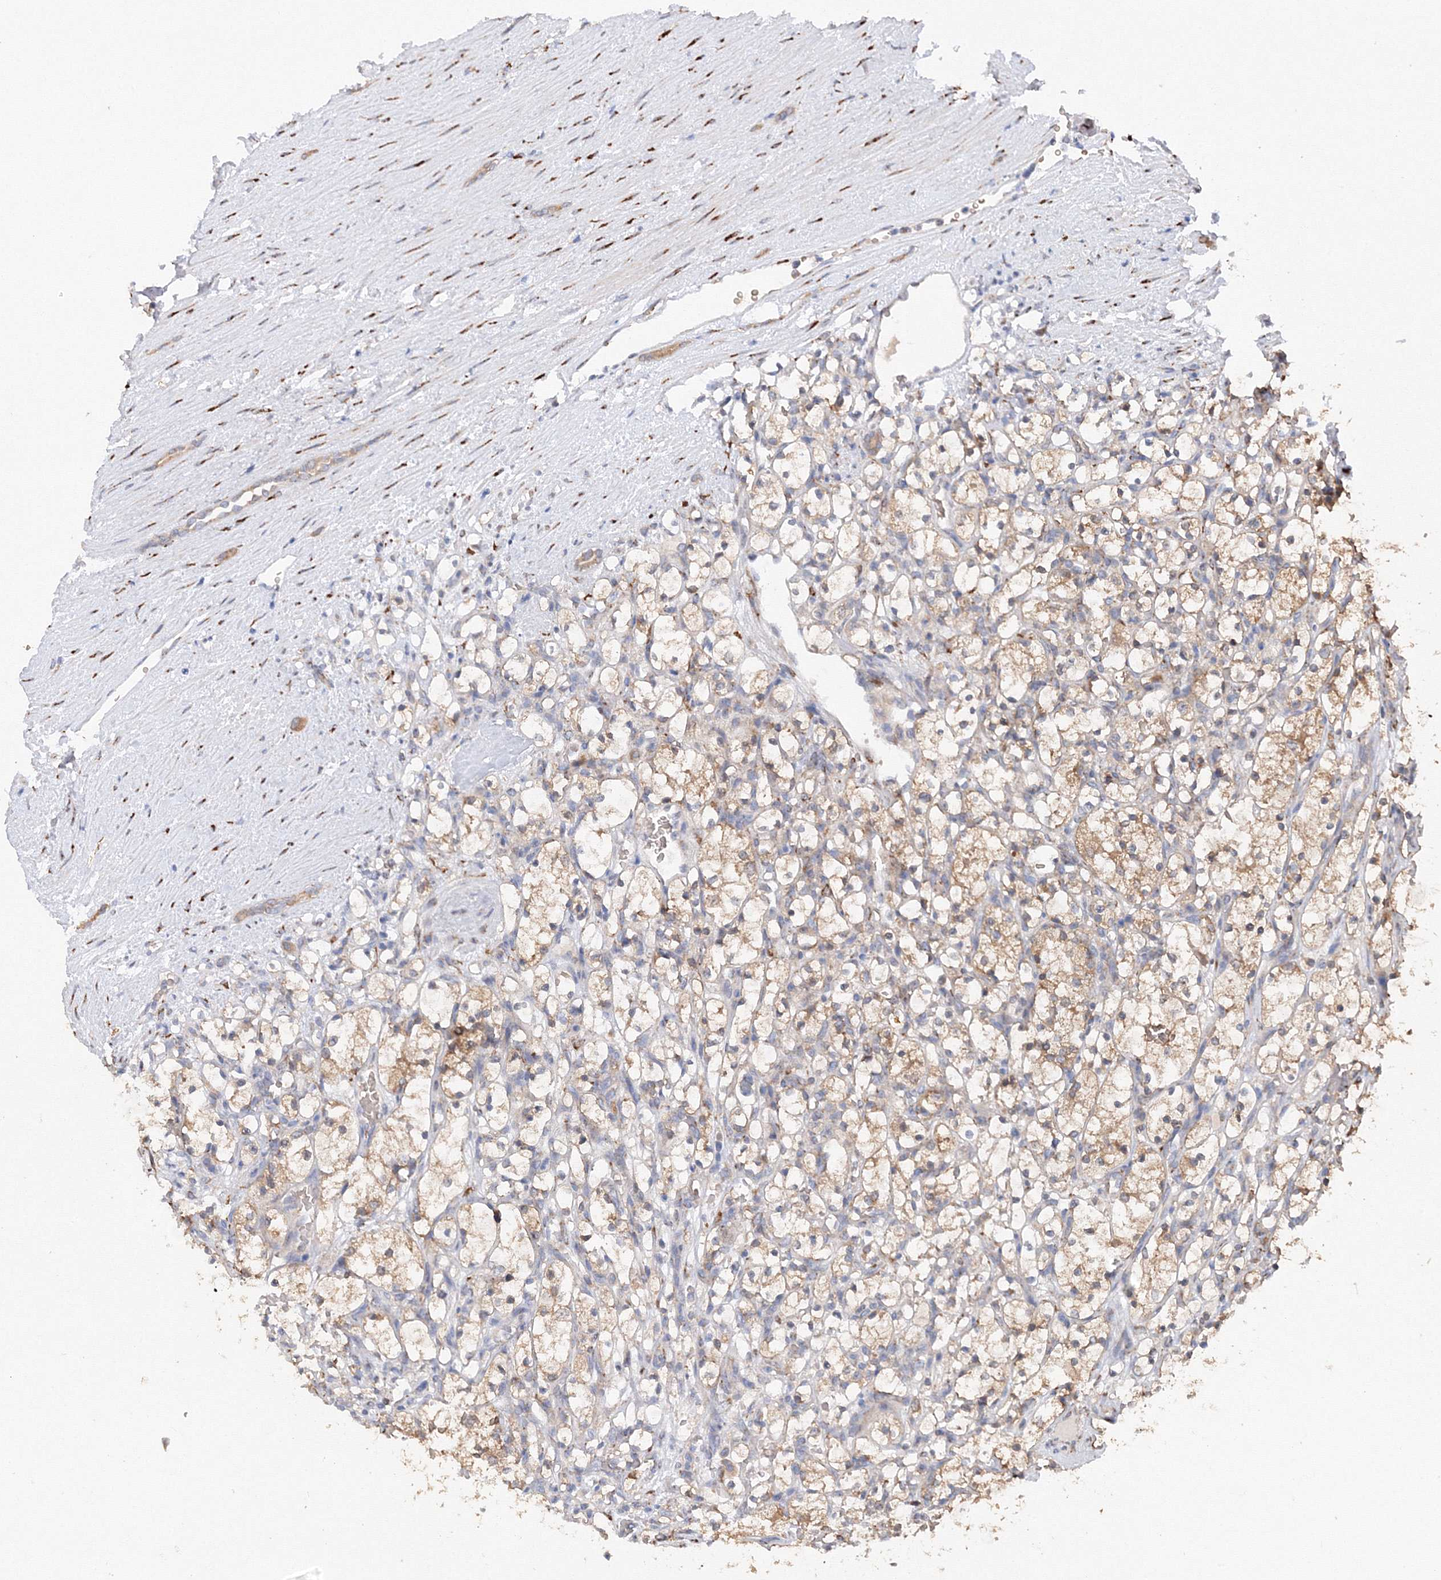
{"staining": {"intensity": "moderate", "quantity": "25%-75%", "location": "cytoplasmic/membranous"}, "tissue": "renal cancer", "cell_type": "Tumor cells", "image_type": "cancer", "snomed": [{"axis": "morphology", "description": "Adenocarcinoma, NOS"}, {"axis": "topography", "description": "Kidney"}], "caption": "A photomicrograph showing moderate cytoplasmic/membranous positivity in about 25%-75% of tumor cells in adenocarcinoma (renal), as visualized by brown immunohistochemical staining.", "gene": "DIS3L2", "patient": {"sex": "female", "age": 69}}